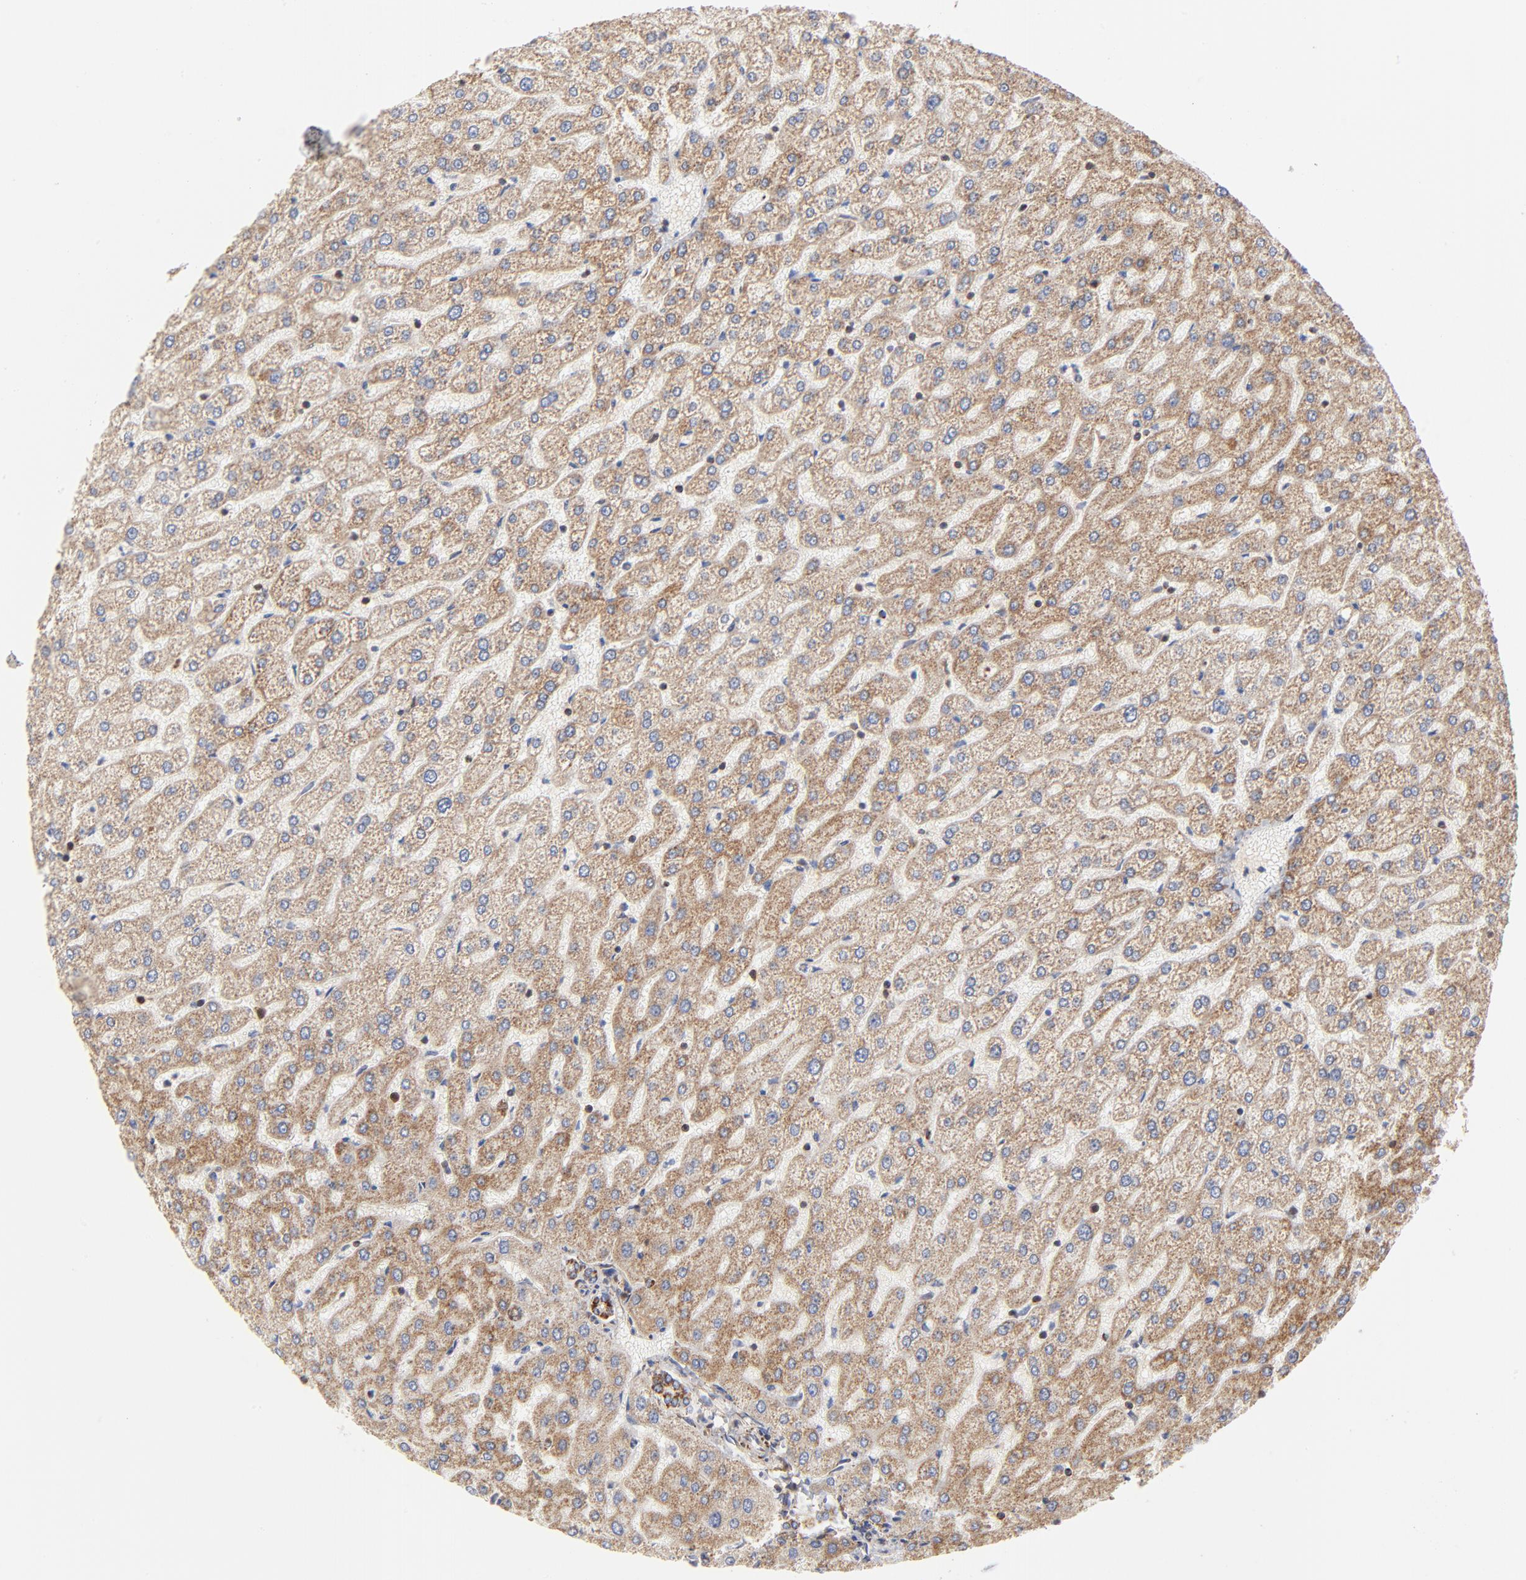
{"staining": {"intensity": "moderate", "quantity": ">75%", "location": "cytoplasmic/membranous"}, "tissue": "liver", "cell_type": "Cholangiocytes", "image_type": "normal", "snomed": [{"axis": "morphology", "description": "Normal tissue, NOS"}, {"axis": "morphology", "description": "Fibrosis, NOS"}, {"axis": "topography", "description": "Liver"}], "caption": "Protein expression analysis of normal human liver reveals moderate cytoplasmic/membranous expression in about >75% of cholangiocytes. Ihc stains the protein of interest in brown and the nuclei are stained blue.", "gene": "DIABLO", "patient": {"sex": "female", "age": 29}}